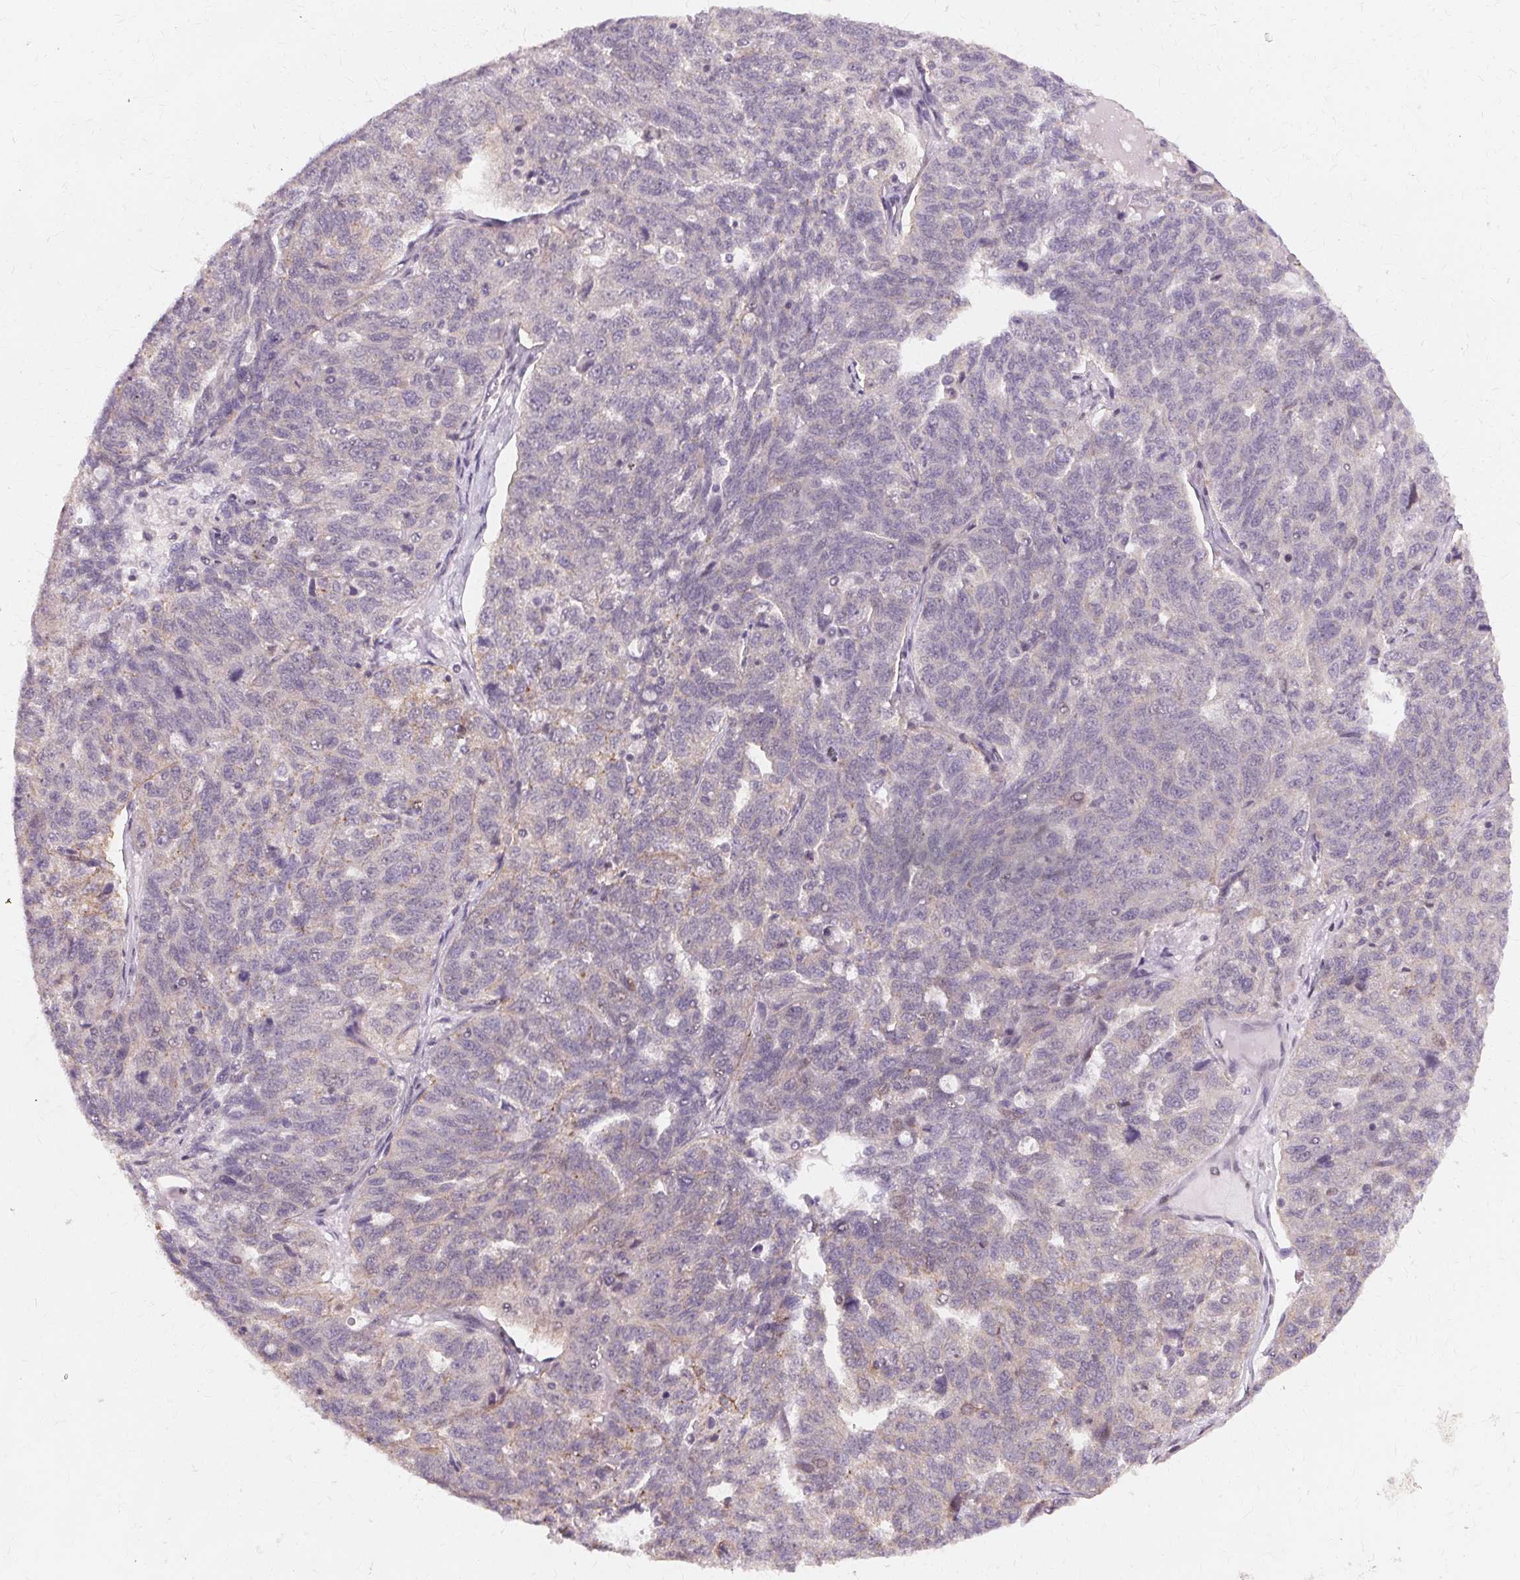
{"staining": {"intensity": "negative", "quantity": "none", "location": "none"}, "tissue": "ovarian cancer", "cell_type": "Tumor cells", "image_type": "cancer", "snomed": [{"axis": "morphology", "description": "Cystadenocarcinoma, serous, NOS"}, {"axis": "topography", "description": "Ovary"}], "caption": "DAB (3,3'-diaminobenzidine) immunohistochemical staining of ovarian serous cystadenocarcinoma demonstrates no significant positivity in tumor cells.", "gene": "USP8", "patient": {"sex": "female", "age": 71}}